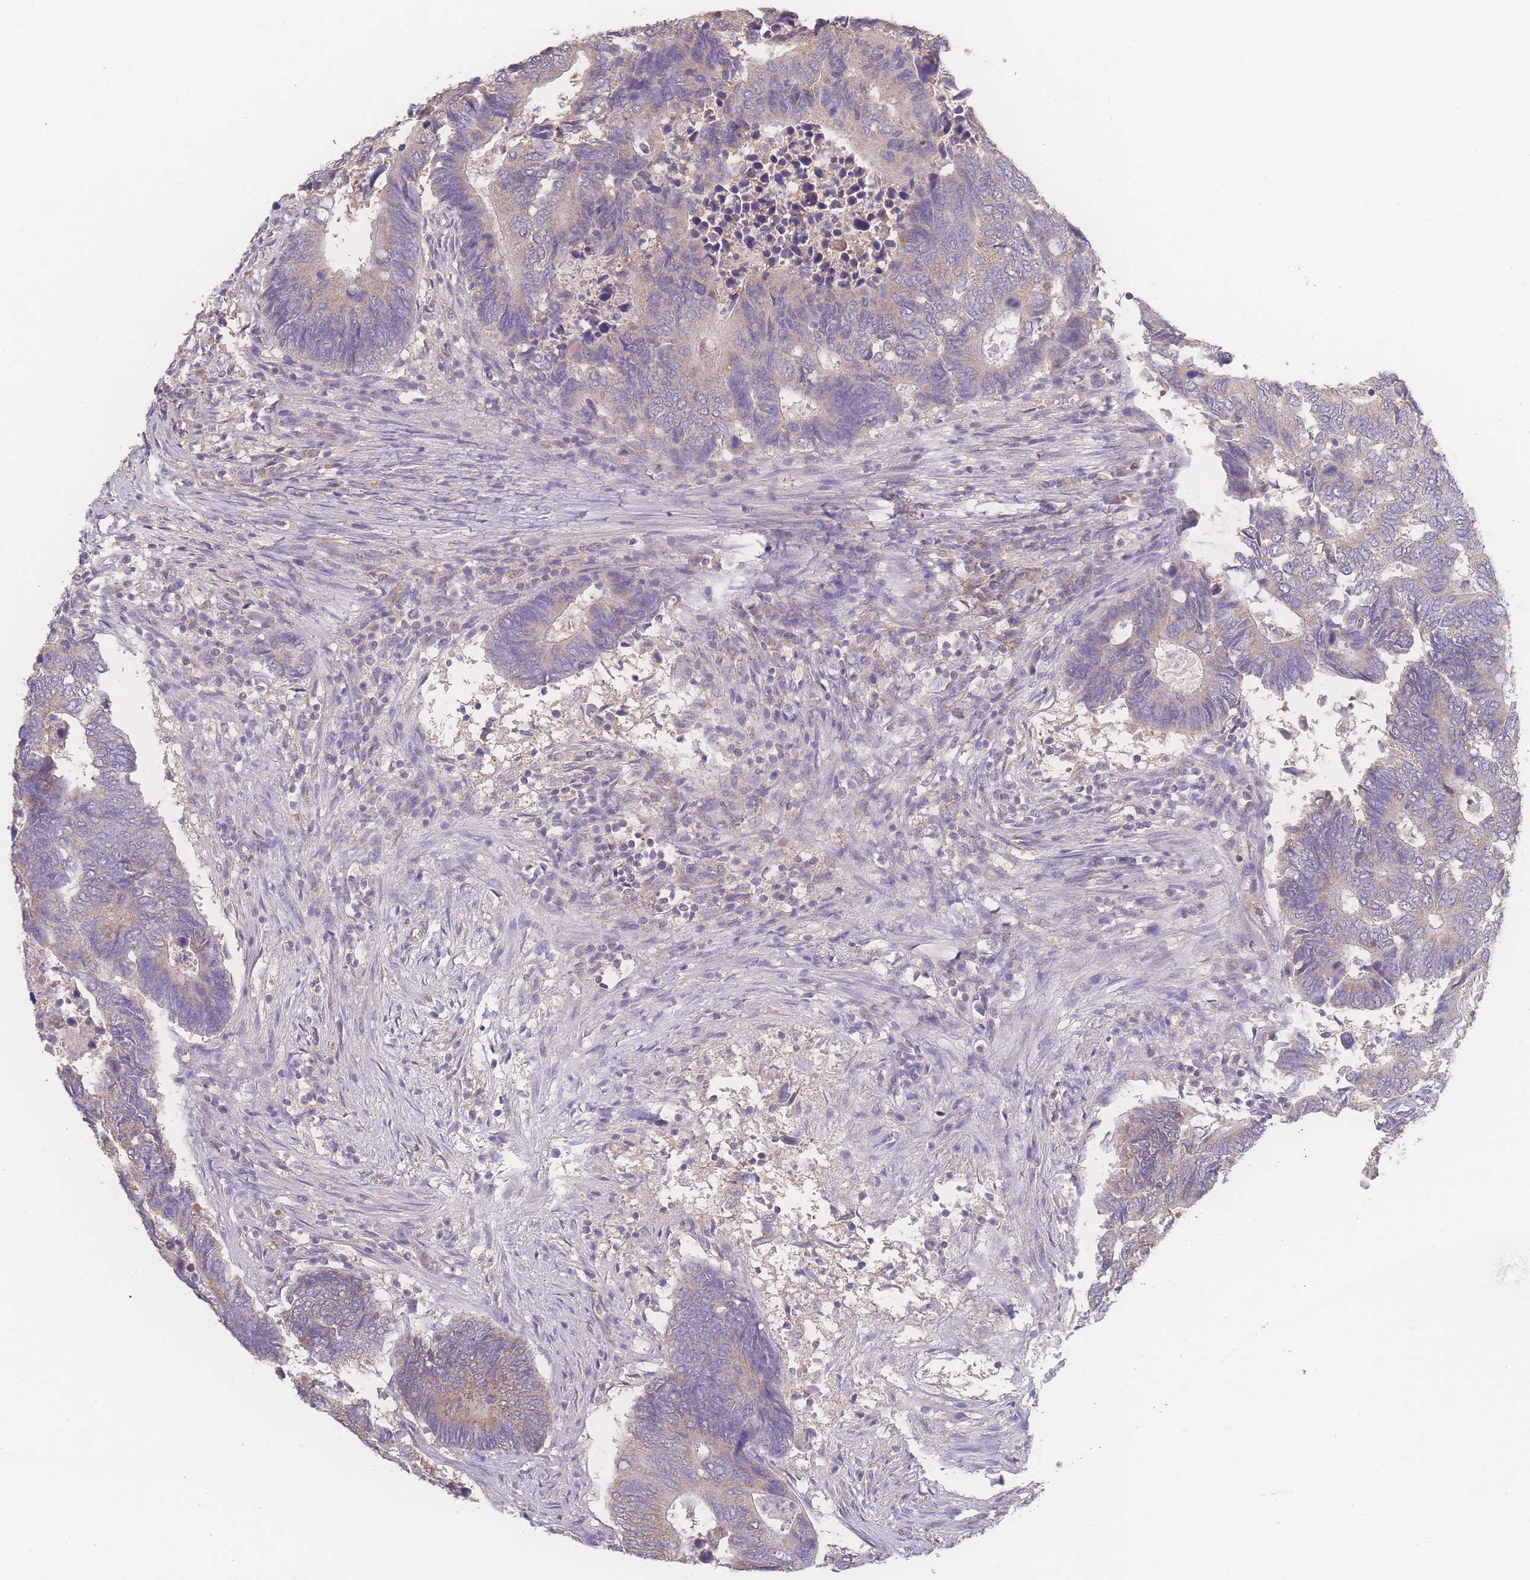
{"staining": {"intensity": "weak", "quantity": "<25%", "location": "cytoplasmic/membranous"}, "tissue": "colorectal cancer", "cell_type": "Tumor cells", "image_type": "cancer", "snomed": [{"axis": "morphology", "description": "Adenocarcinoma, NOS"}, {"axis": "topography", "description": "Colon"}], "caption": "High power microscopy image of an immunohistochemistry photomicrograph of adenocarcinoma (colorectal), revealing no significant positivity in tumor cells.", "gene": "GIPR", "patient": {"sex": "male", "age": 87}}